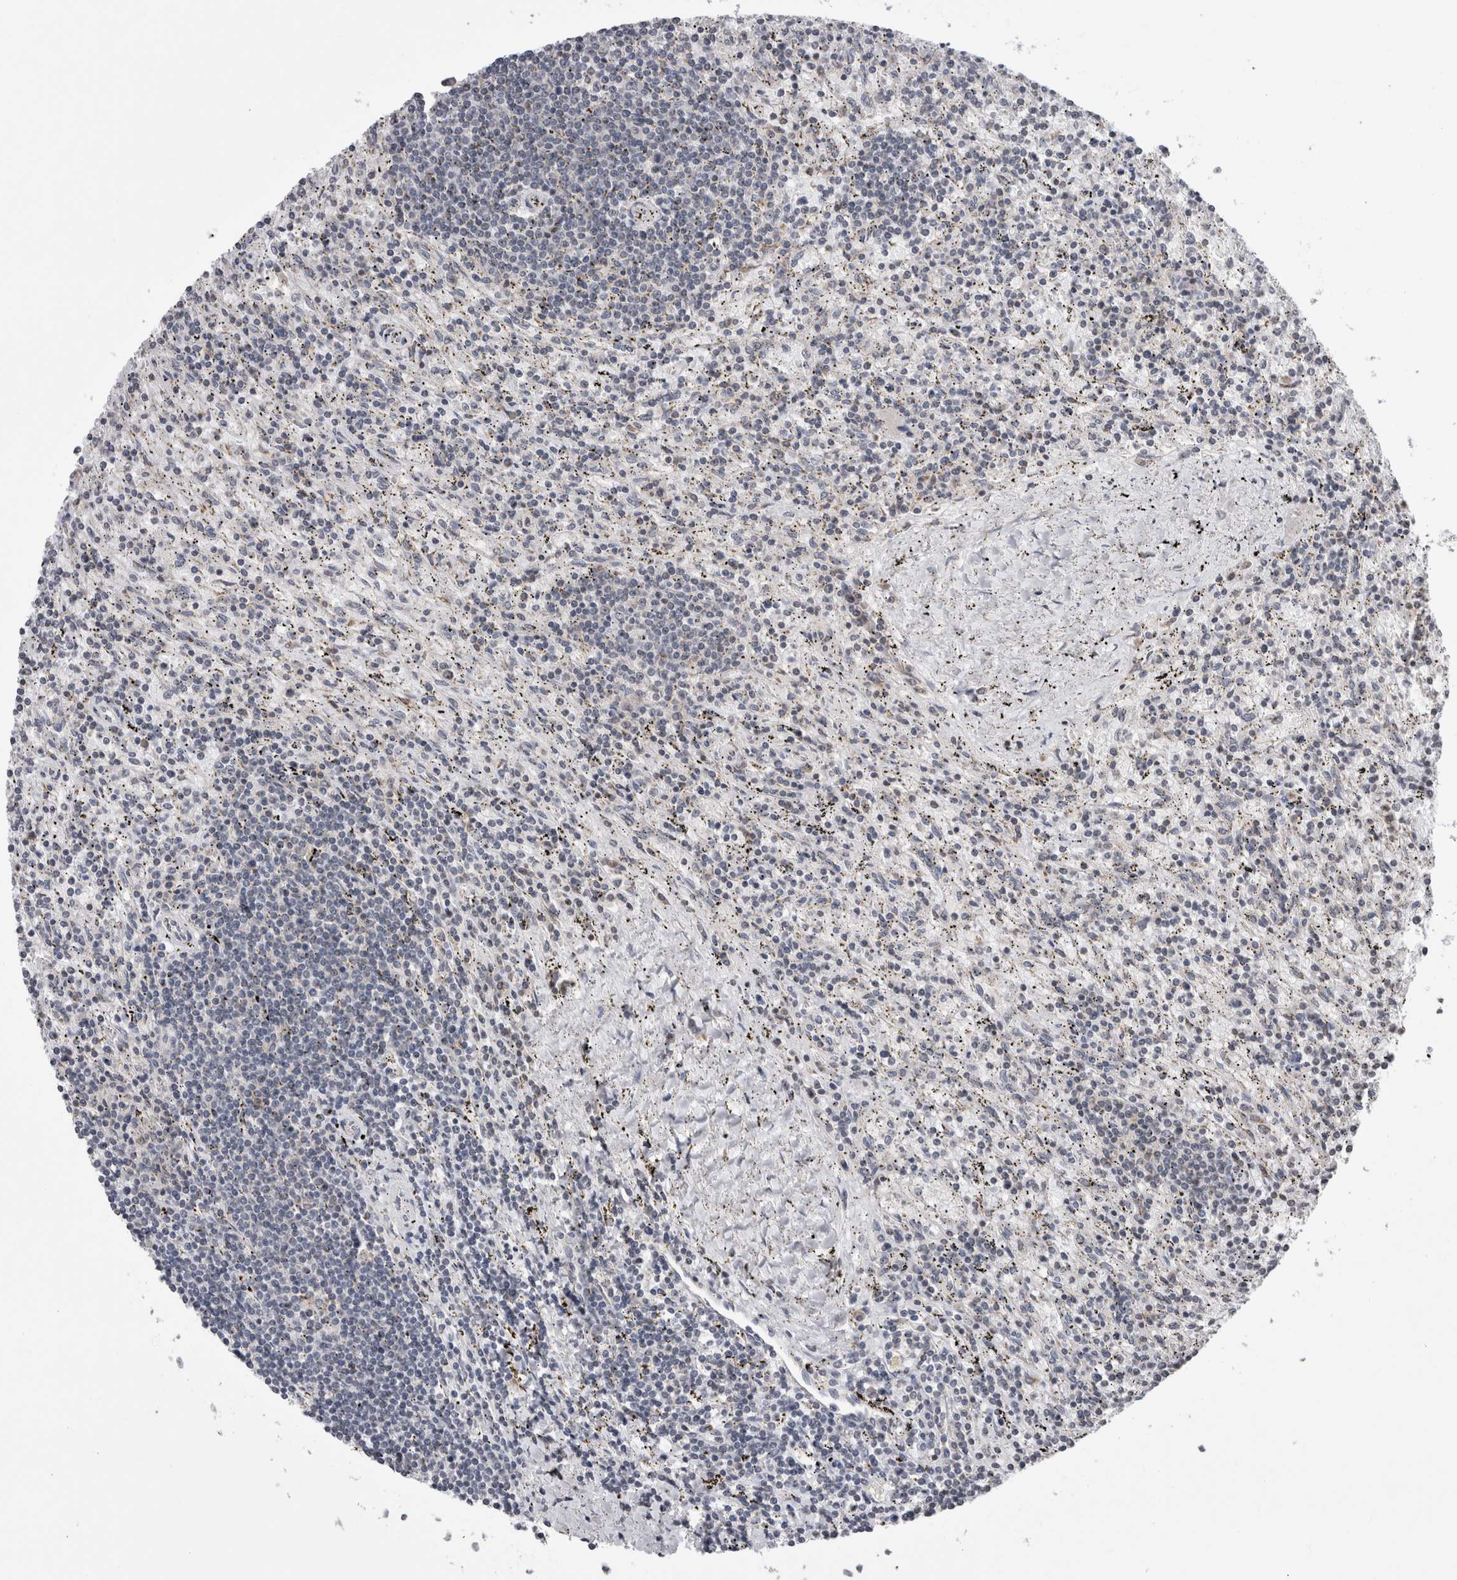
{"staining": {"intensity": "negative", "quantity": "none", "location": "none"}, "tissue": "lymphoma", "cell_type": "Tumor cells", "image_type": "cancer", "snomed": [{"axis": "morphology", "description": "Malignant lymphoma, non-Hodgkin's type, Low grade"}, {"axis": "topography", "description": "Spleen"}], "caption": "High power microscopy photomicrograph of an IHC micrograph of malignant lymphoma, non-Hodgkin's type (low-grade), revealing no significant staining in tumor cells.", "gene": "ZBTB11", "patient": {"sex": "male", "age": 76}}